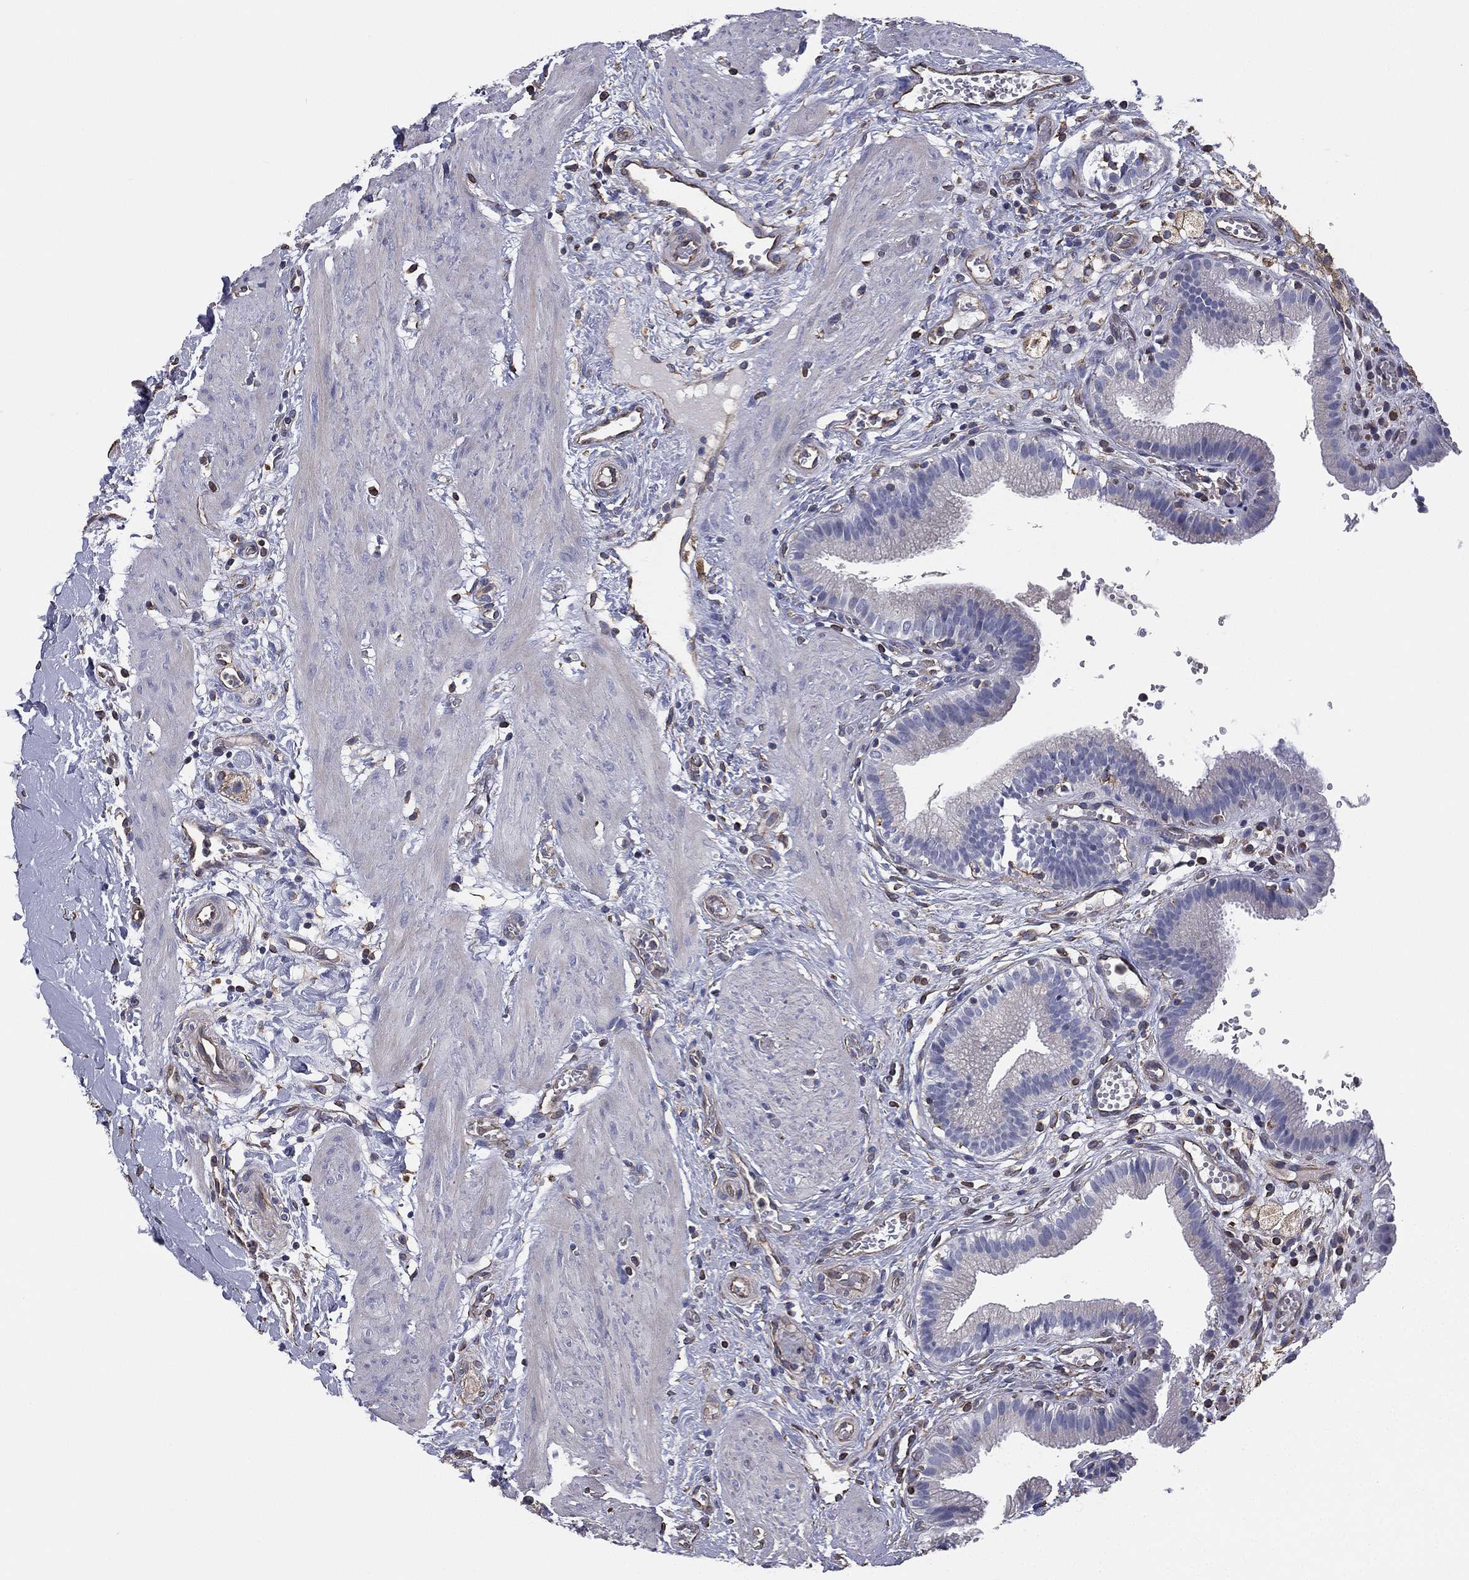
{"staining": {"intensity": "negative", "quantity": "none", "location": "none"}, "tissue": "gallbladder", "cell_type": "Glandular cells", "image_type": "normal", "snomed": [{"axis": "morphology", "description": "Normal tissue, NOS"}, {"axis": "topography", "description": "Gallbladder"}], "caption": "A micrograph of gallbladder stained for a protein shows no brown staining in glandular cells.", "gene": "SCUBE1", "patient": {"sex": "female", "age": 24}}